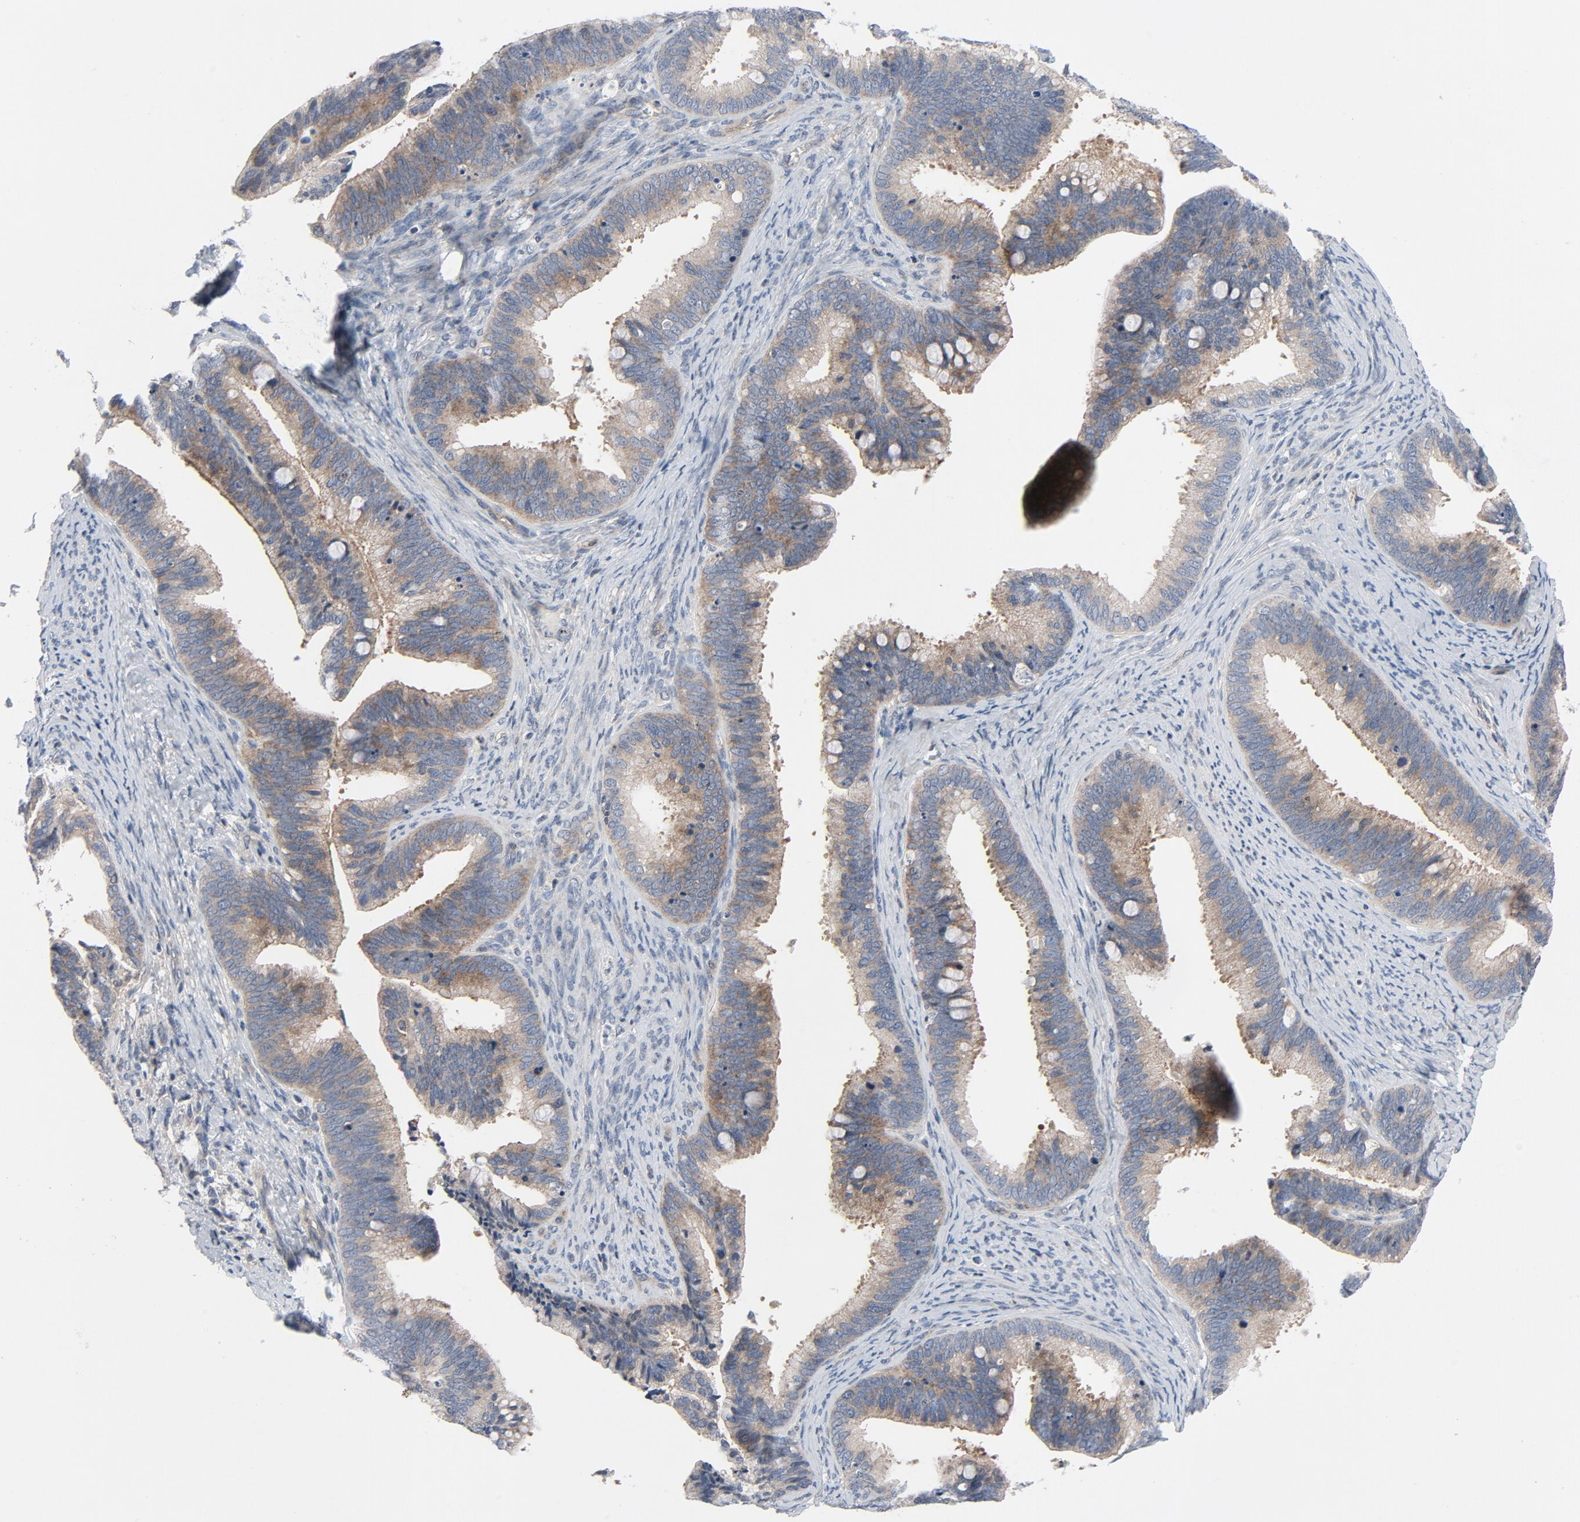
{"staining": {"intensity": "moderate", "quantity": ">75%", "location": "cytoplasmic/membranous"}, "tissue": "cervical cancer", "cell_type": "Tumor cells", "image_type": "cancer", "snomed": [{"axis": "morphology", "description": "Adenocarcinoma, NOS"}, {"axis": "topography", "description": "Cervix"}], "caption": "Tumor cells reveal medium levels of moderate cytoplasmic/membranous expression in about >75% of cells in cervical cancer (adenocarcinoma).", "gene": "TSG101", "patient": {"sex": "female", "age": 47}}